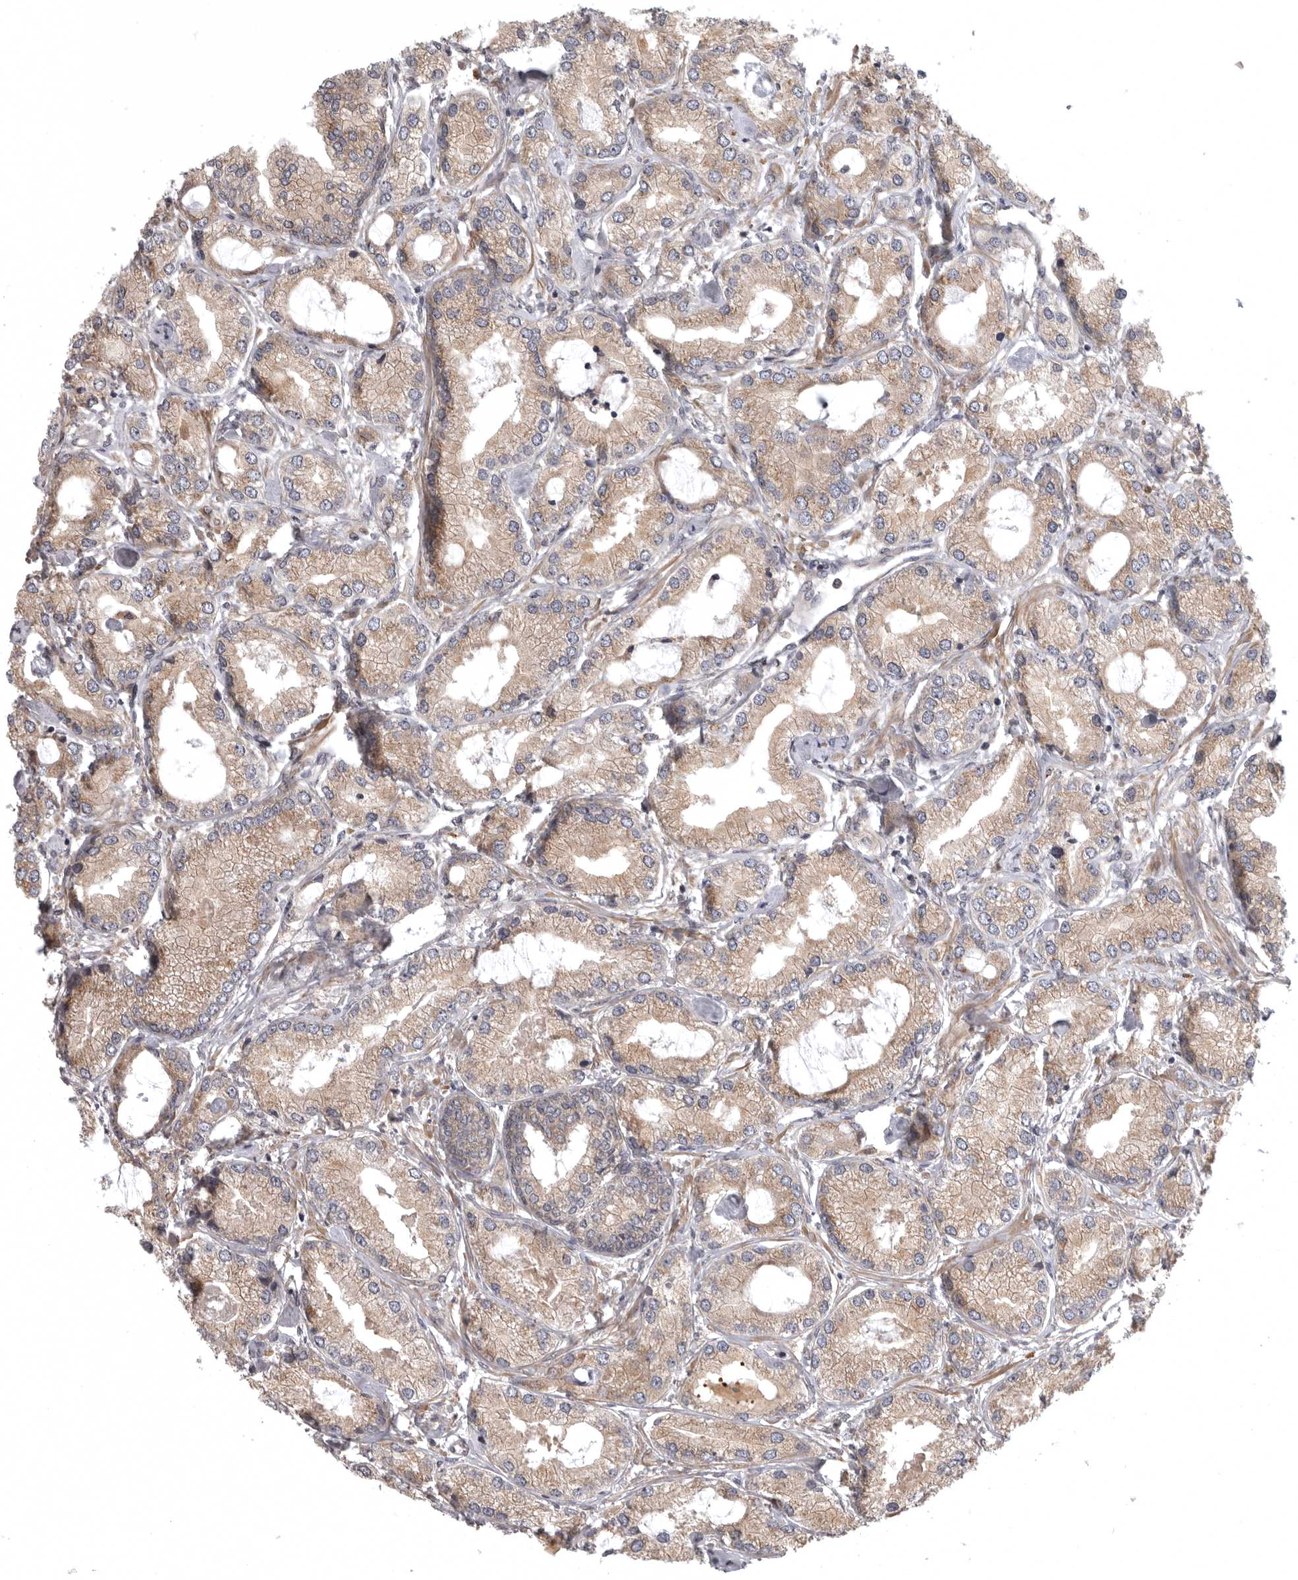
{"staining": {"intensity": "weak", "quantity": ">75%", "location": "cytoplasmic/membranous"}, "tissue": "prostate cancer", "cell_type": "Tumor cells", "image_type": "cancer", "snomed": [{"axis": "morphology", "description": "Adenocarcinoma, Low grade"}, {"axis": "topography", "description": "Prostate"}], "caption": "Weak cytoplasmic/membranous positivity is present in about >75% of tumor cells in prostate low-grade adenocarcinoma.", "gene": "CUEDC1", "patient": {"sex": "male", "age": 62}}